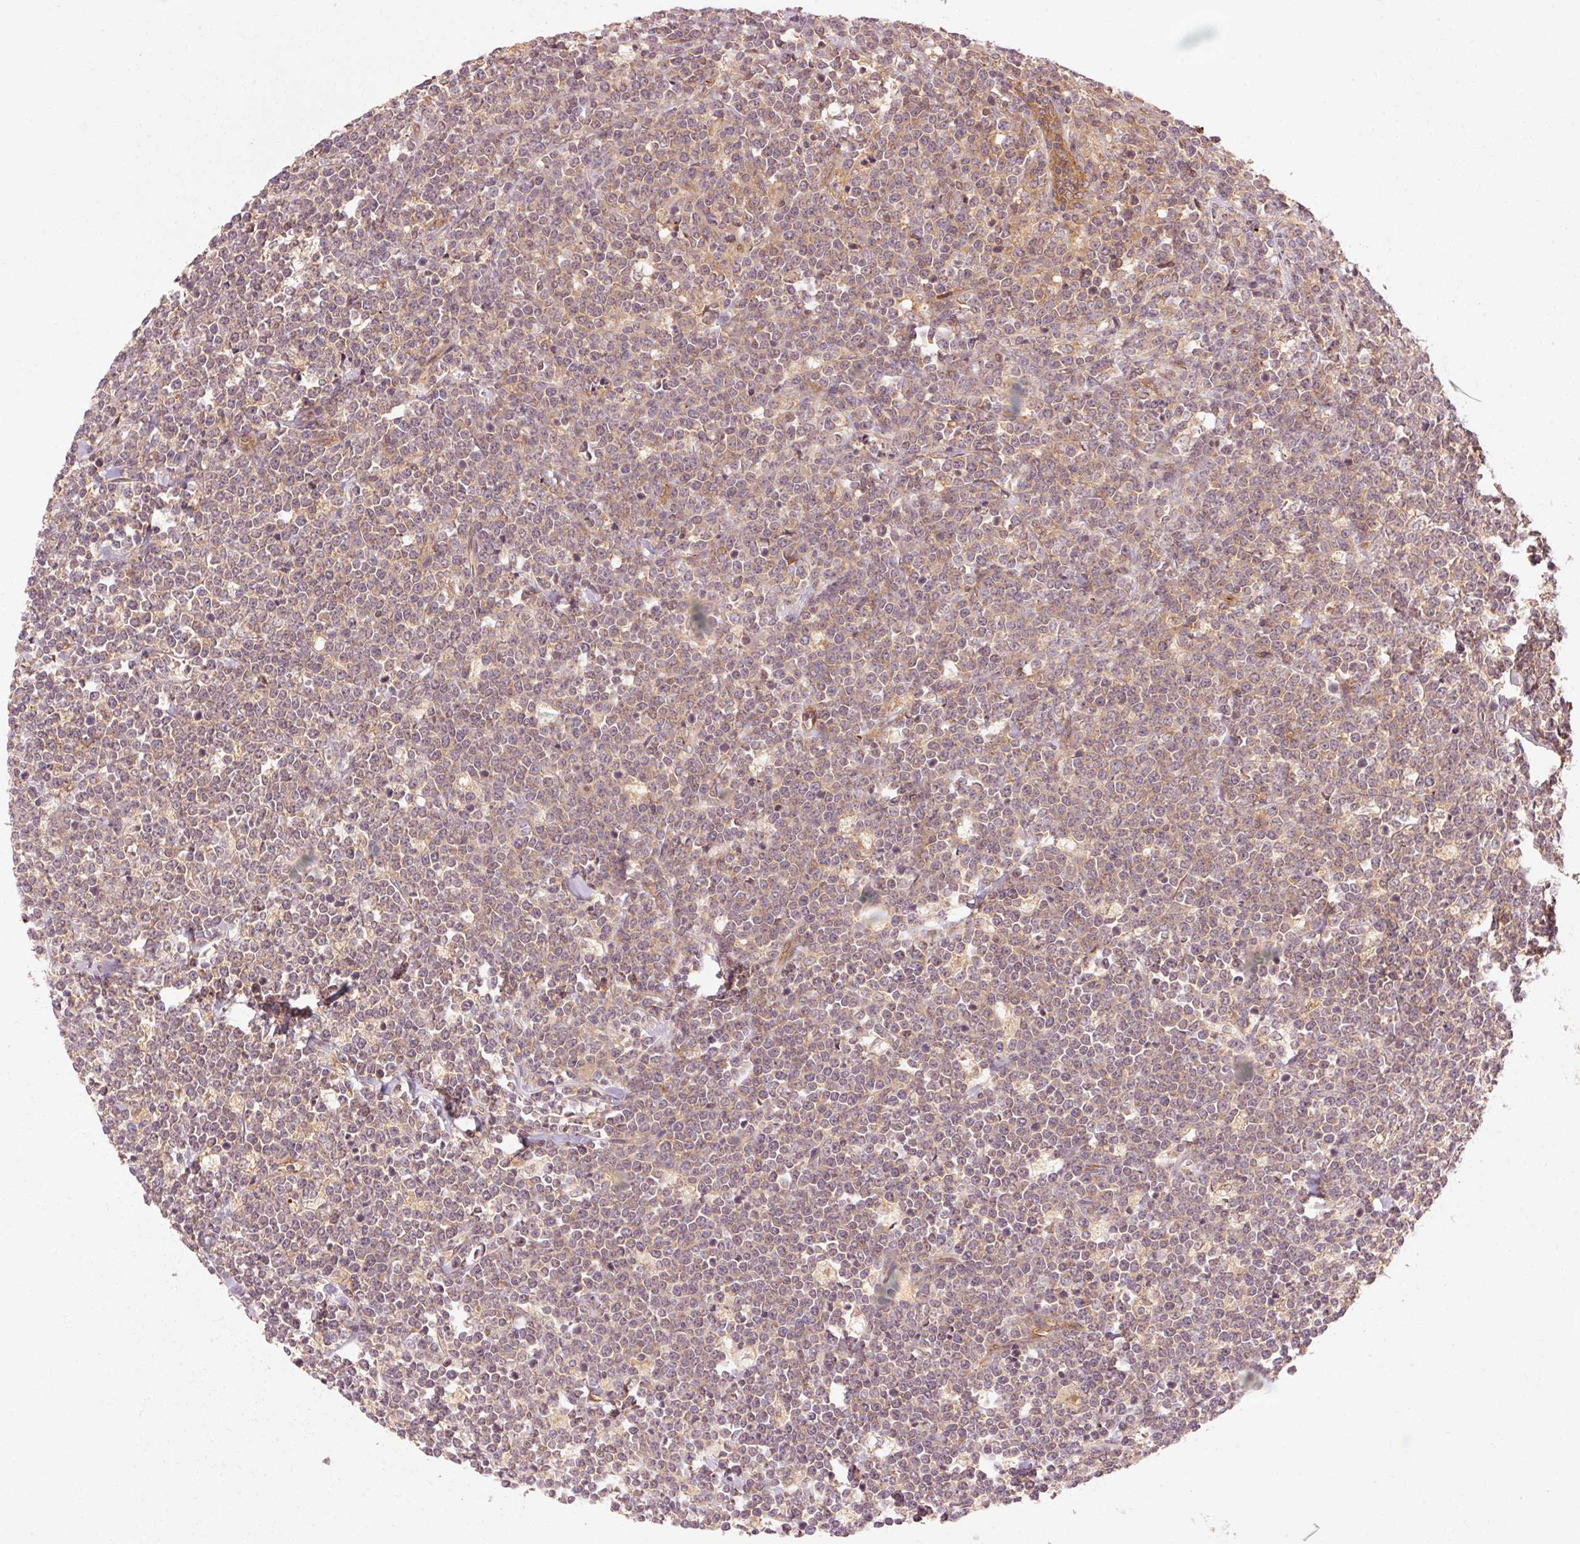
{"staining": {"intensity": "weak", "quantity": ">75%", "location": "cytoplasmic/membranous"}, "tissue": "lymphoma", "cell_type": "Tumor cells", "image_type": "cancer", "snomed": [{"axis": "morphology", "description": "Malignant lymphoma, non-Hodgkin's type, High grade"}, {"axis": "topography", "description": "Small intestine"}], "caption": "IHC image of neoplastic tissue: human malignant lymphoma, non-Hodgkin's type (high-grade) stained using immunohistochemistry reveals low levels of weak protein expression localized specifically in the cytoplasmic/membranous of tumor cells, appearing as a cytoplasmic/membranous brown color.", "gene": "CTNNA1", "patient": {"sex": "male", "age": 8}}